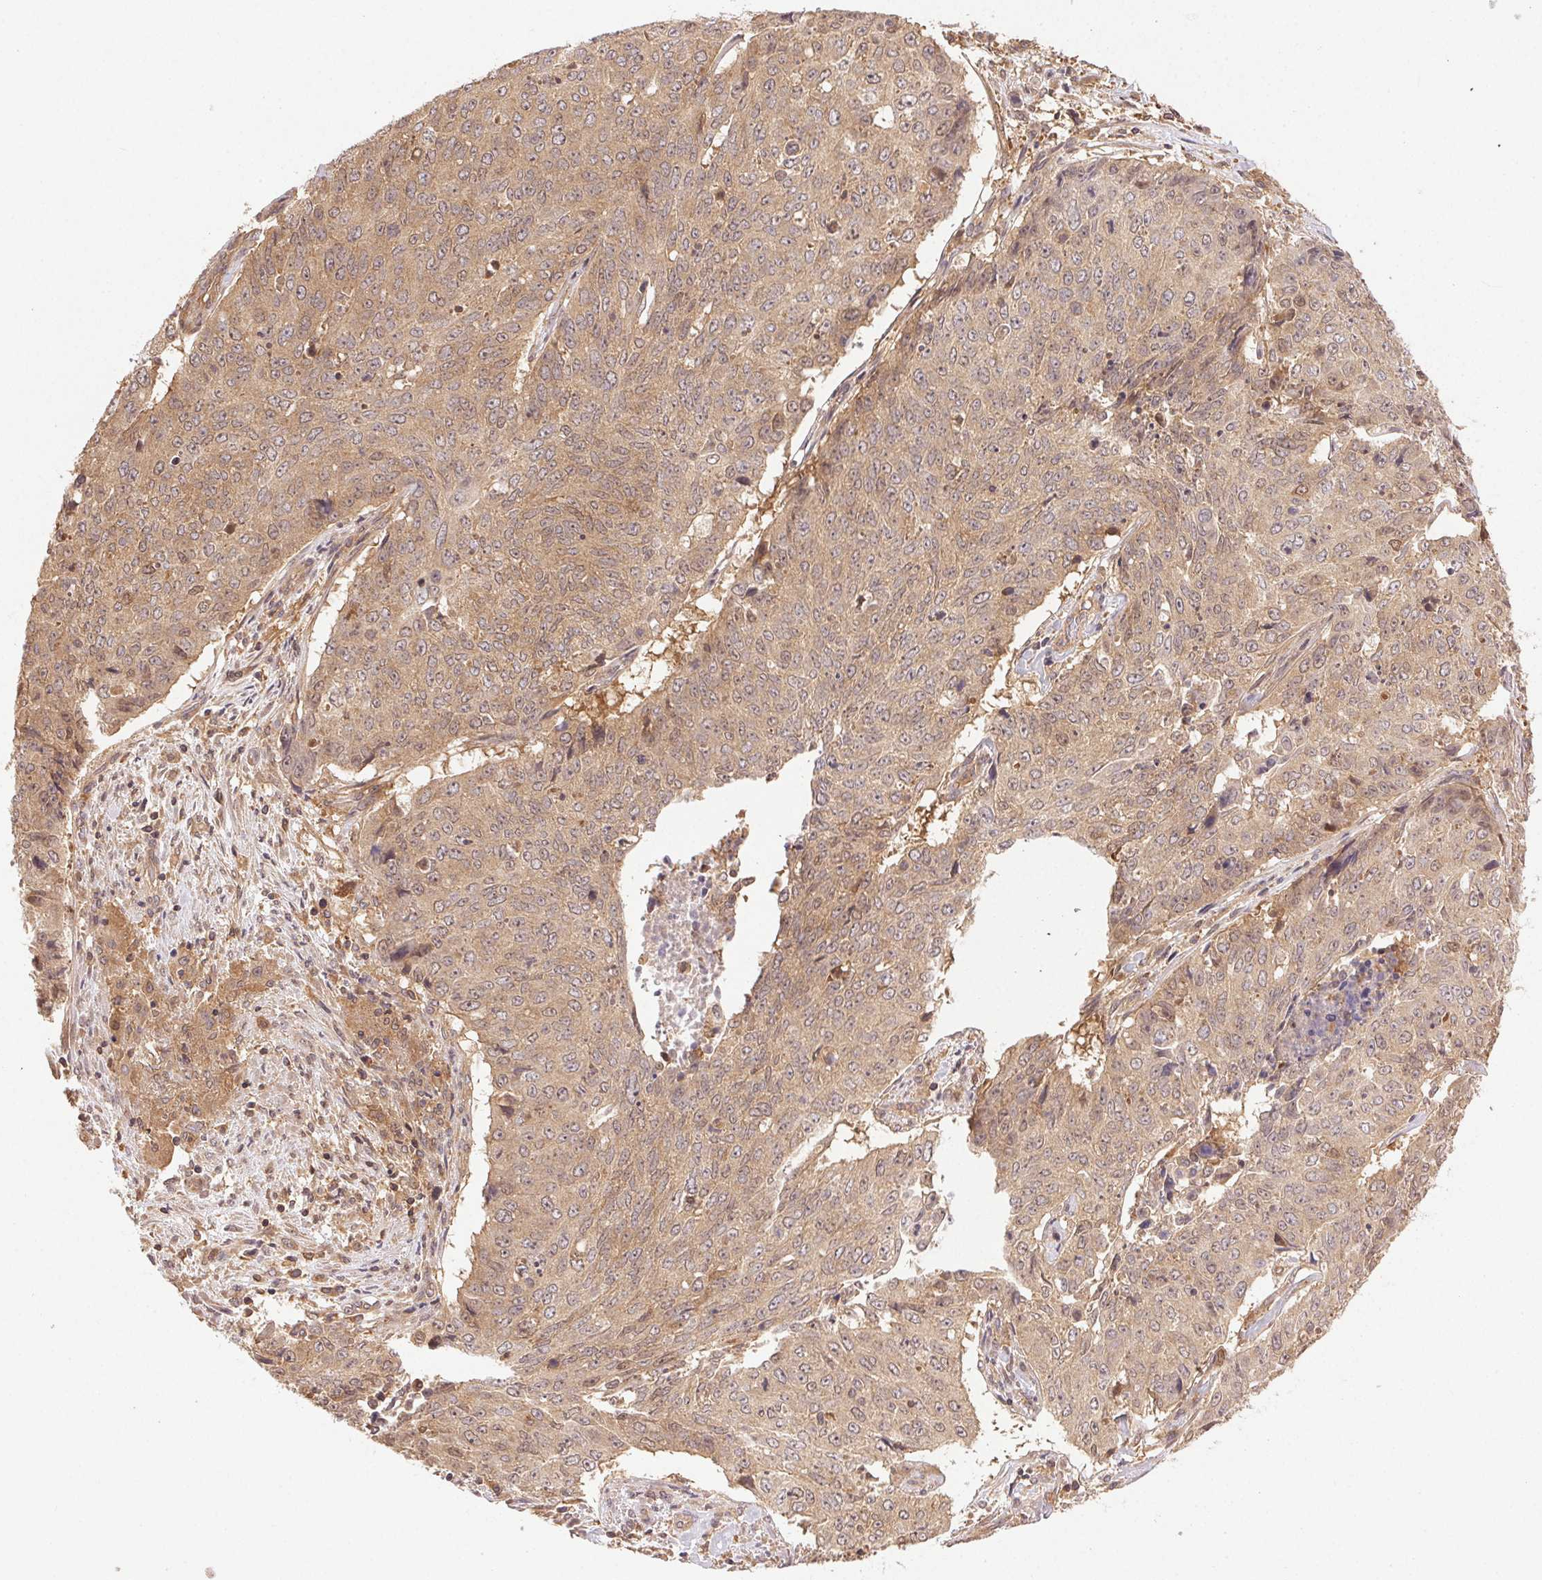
{"staining": {"intensity": "weak", "quantity": ">75%", "location": "cytoplasmic/membranous"}, "tissue": "lung cancer", "cell_type": "Tumor cells", "image_type": "cancer", "snomed": [{"axis": "morphology", "description": "Normal tissue, NOS"}, {"axis": "morphology", "description": "Squamous cell carcinoma, NOS"}, {"axis": "topography", "description": "Bronchus"}, {"axis": "topography", "description": "Lung"}], "caption": "A brown stain shows weak cytoplasmic/membranous staining of a protein in human lung squamous cell carcinoma tumor cells. (IHC, brightfield microscopy, high magnification).", "gene": "GDI2", "patient": {"sex": "male", "age": 64}}